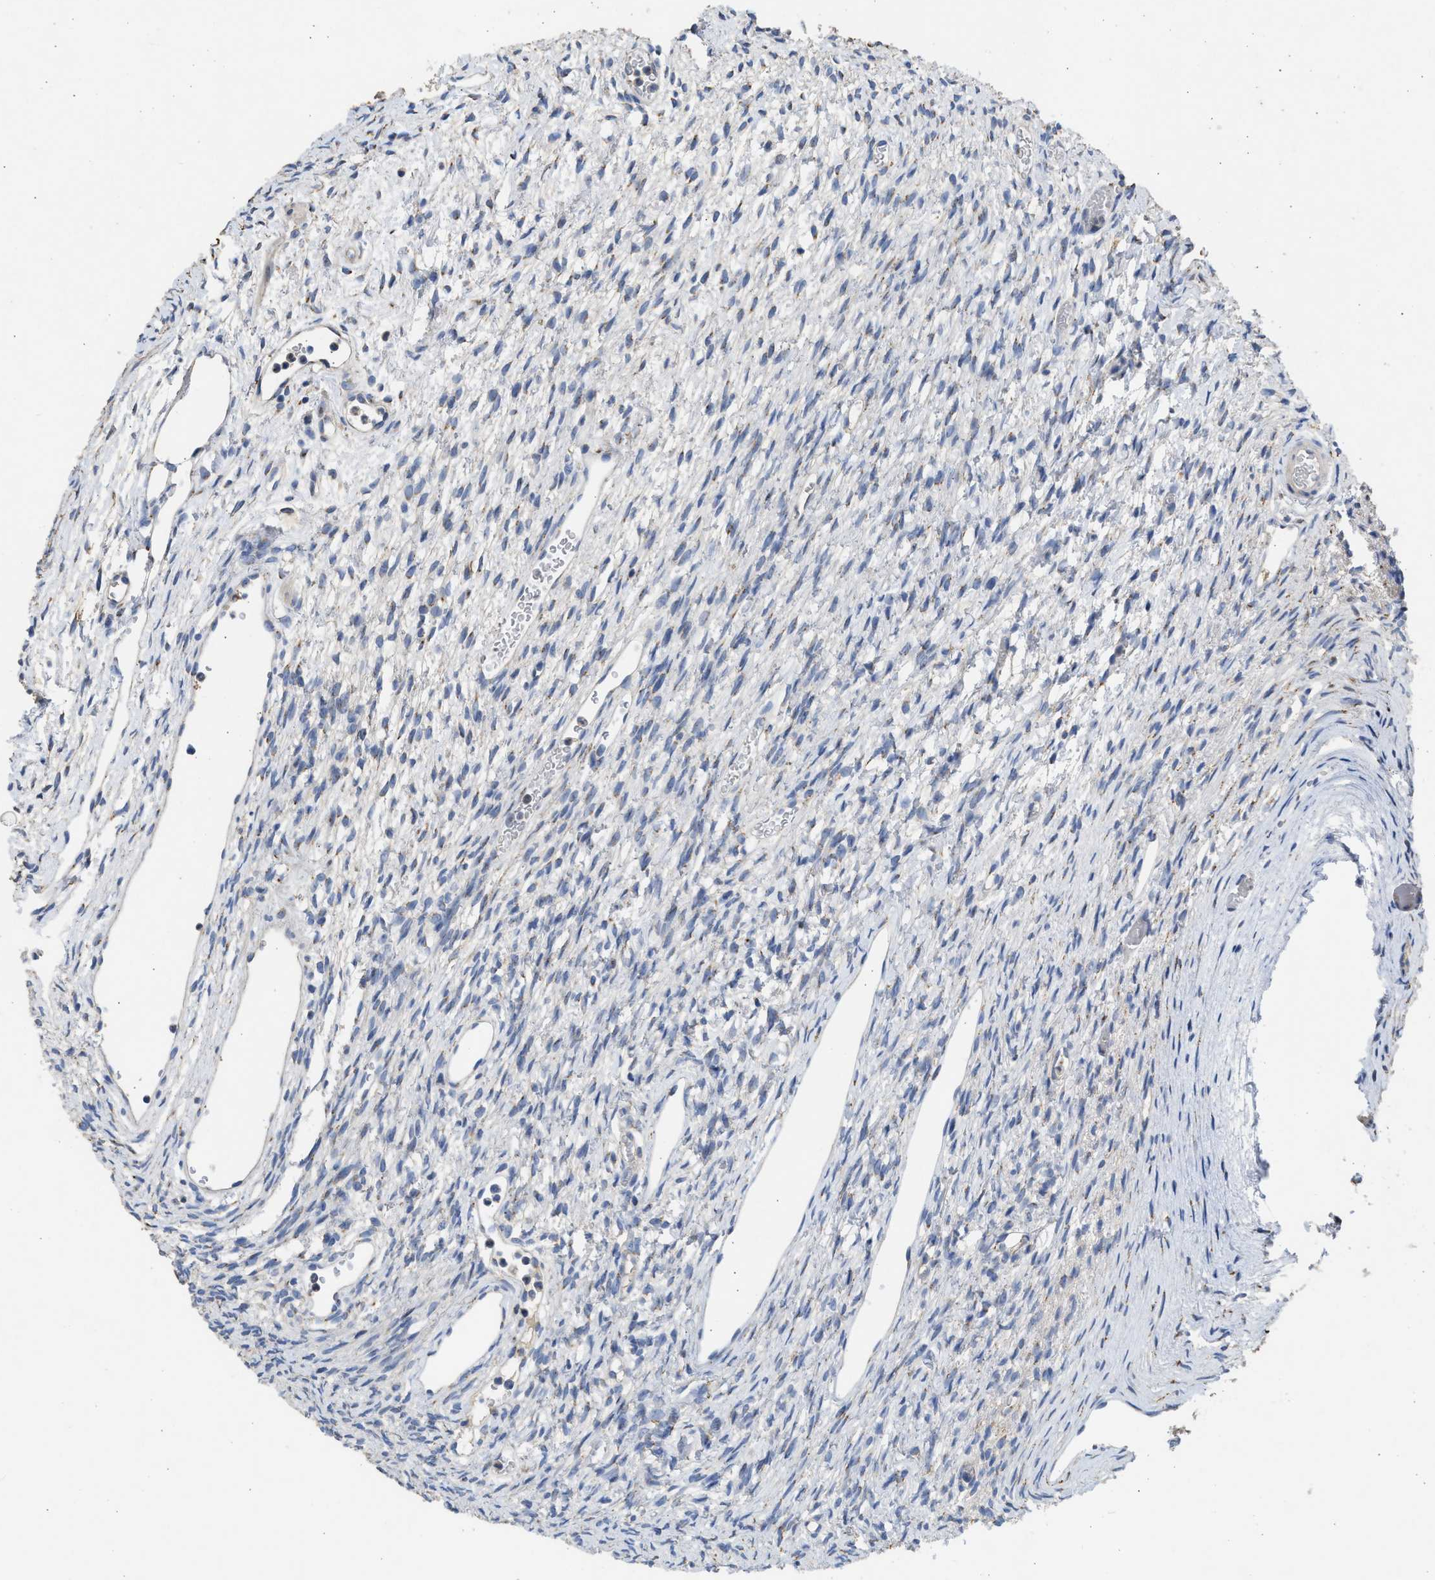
{"staining": {"intensity": "weak", "quantity": "<25%", "location": "cytoplasmic/membranous"}, "tissue": "ovary", "cell_type": "Follicle cells", "image_type": "normal", "snomed": [{"axis": "morphology", "description": "Normal tissue, NOS"}, {"axis": "topography", "description": "Ovary"}], "caption": "Protein analysis of normal ovary exhibits no significant positivity in follicle cells. (Immunohistochemistry, brightfield microscopy, high magnification).", "gene": "IPO8", "patient": {"sex": "female", "age": 33}}